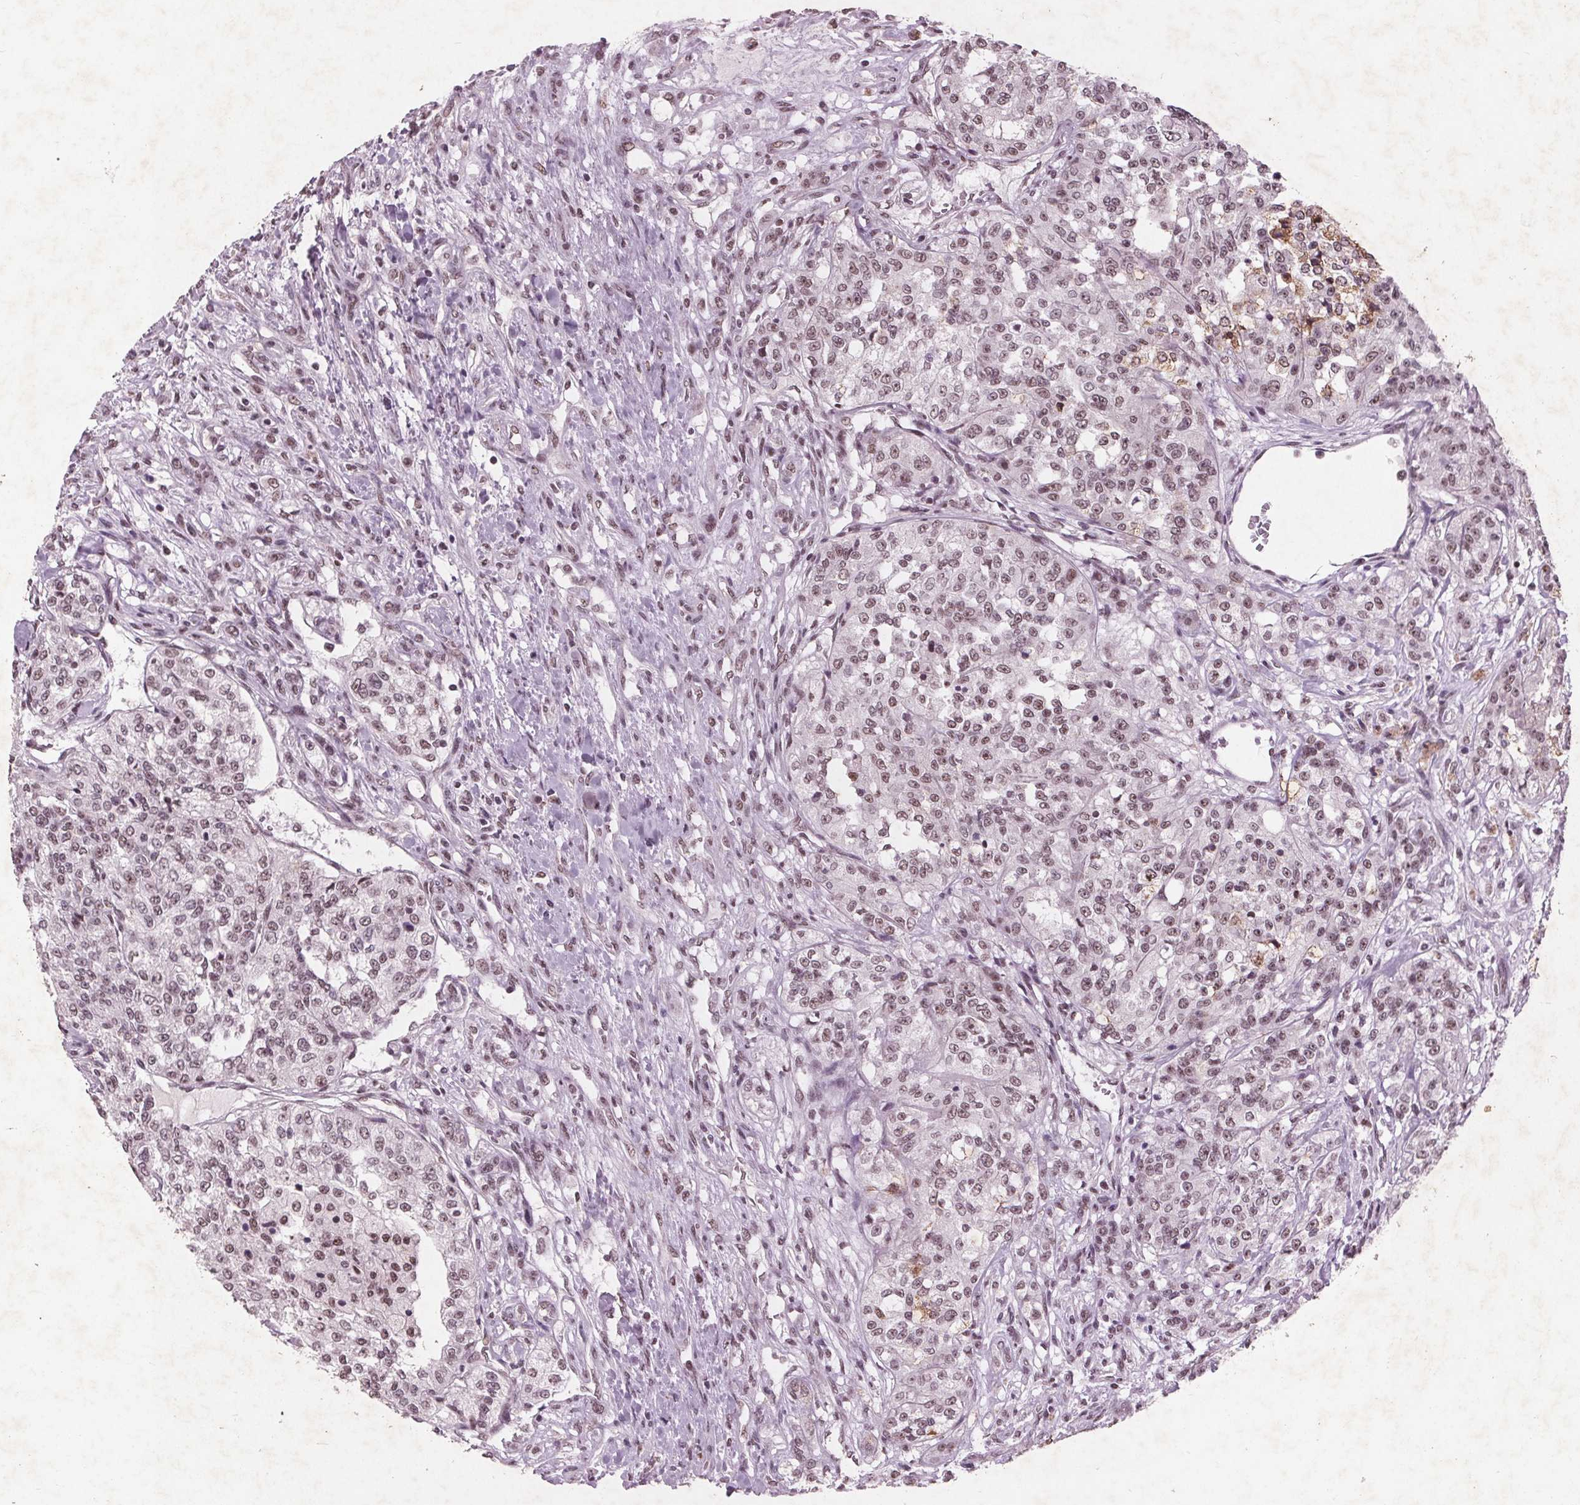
{"staining": {"intensity": "weak", "quantity": ">75%", "location": "nuclear"}, "tissue": "renal cancer", "cell_type": "Tumor cells", "image_type": "cancer", "snomed": [{"axis": "morphology", "description": "Adenocarcinoma, NOS"}, {"axis": "topography", "description": "Kidney"}], "caption": "This micrograph demonstrates IHC staining of renal cancer, with low weak nuclear expression in approximately >75% of tumor cells.", "gene": "RPS6KA2", "patient": {"sex": "female", "age": 63}}